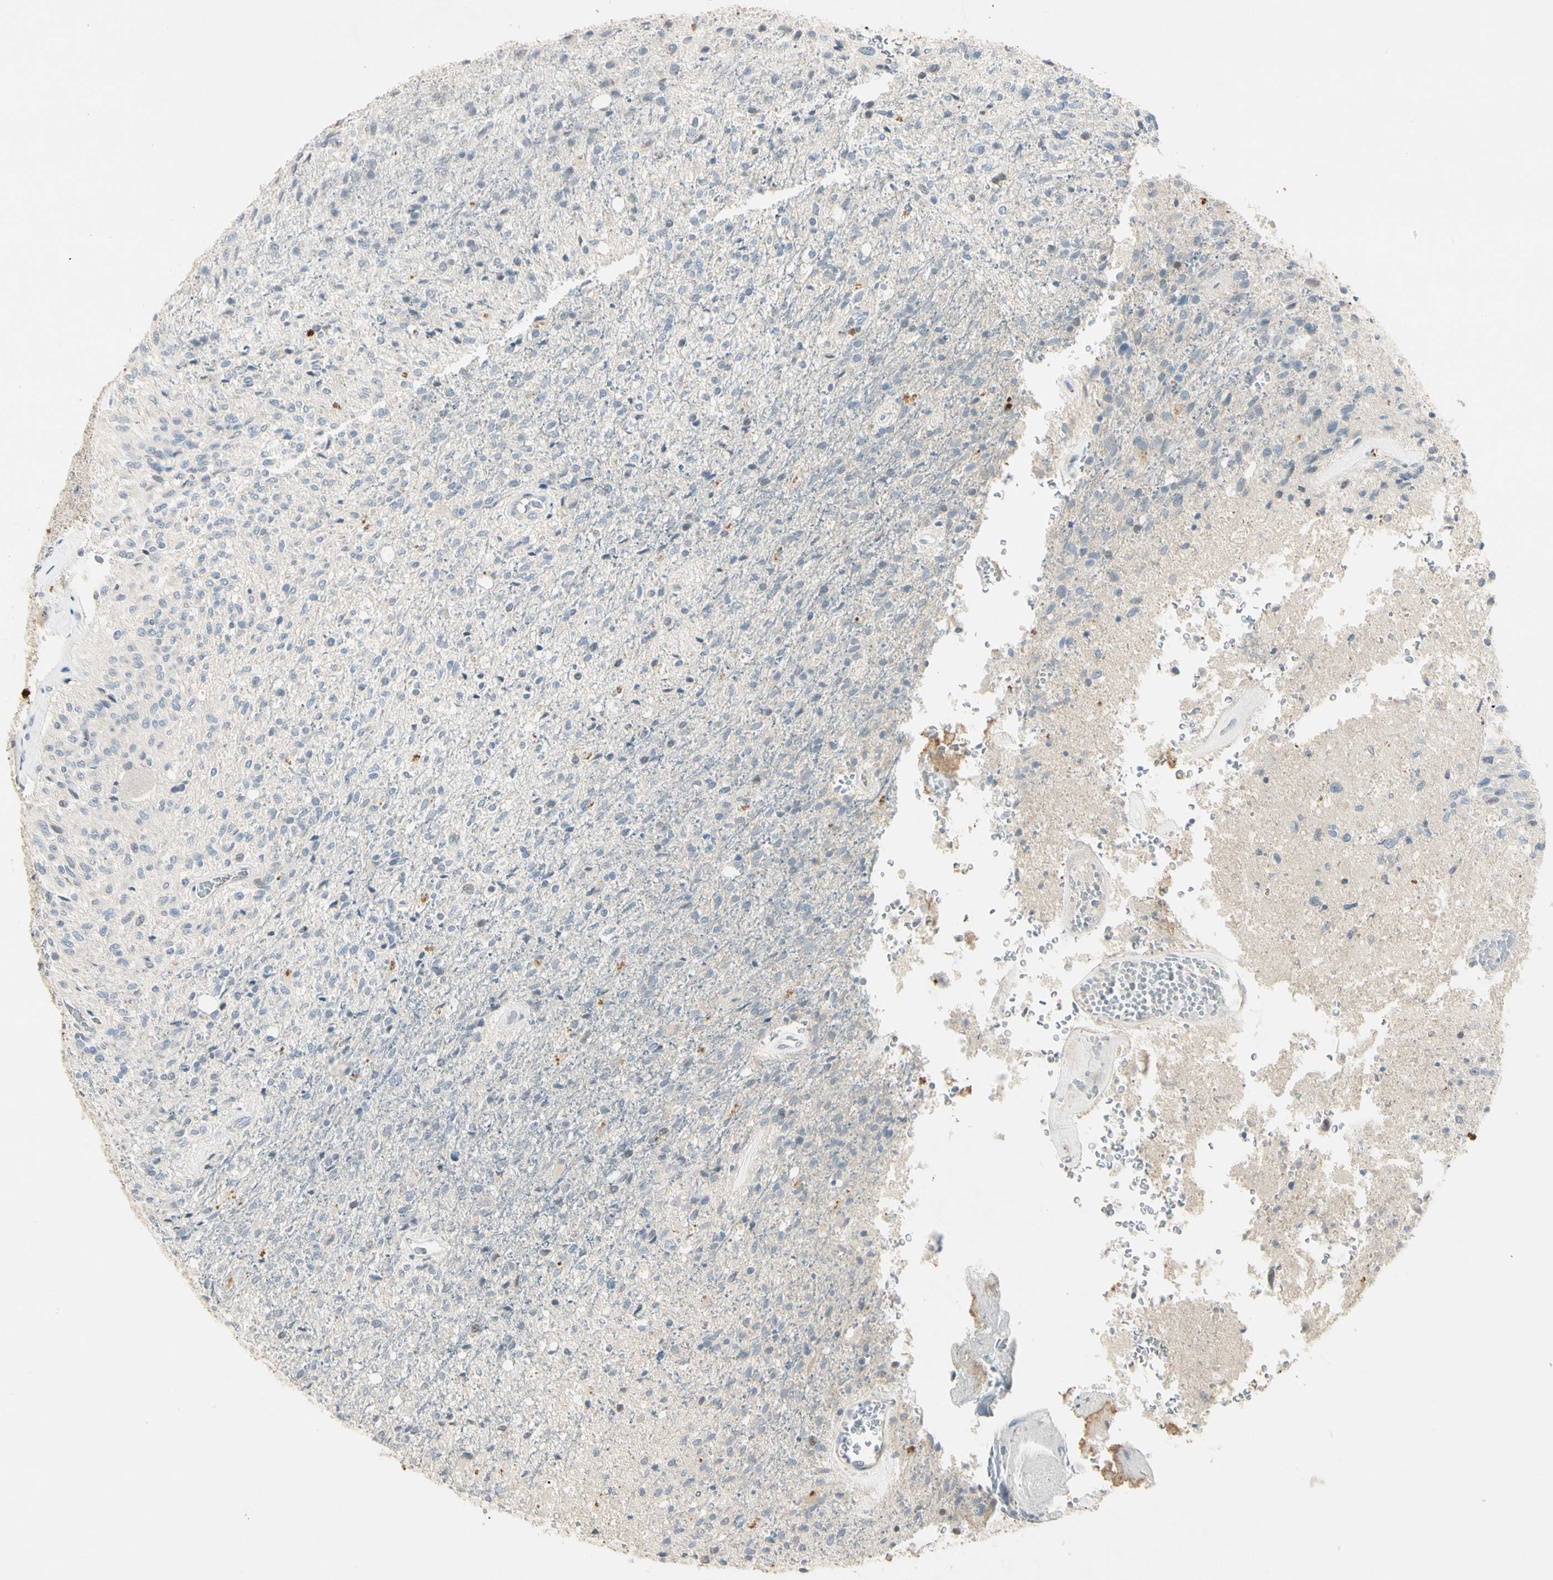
{"staining": {"intensity": "negative", "quantity": "none", "location": "none"}, "tissue": "glioma", "cell_type": "Tumor cells", "image_type": "cancer", "snomed": [{"axis": "morphology", "description": "Normal tissue, NOS"}, {"axis": "morphology", "description": "Glioma, malignant, High grade"}, {"axis": "topography", "description": "Cerebral cortex"}], "caption": "High power microscopy histopathology image of an immunohistochemistry histopathology image of glioma, revealing no significant staining in tumor cells.", "gene": "PRSS21", "patient": {"sex": "male", "age": 77}}